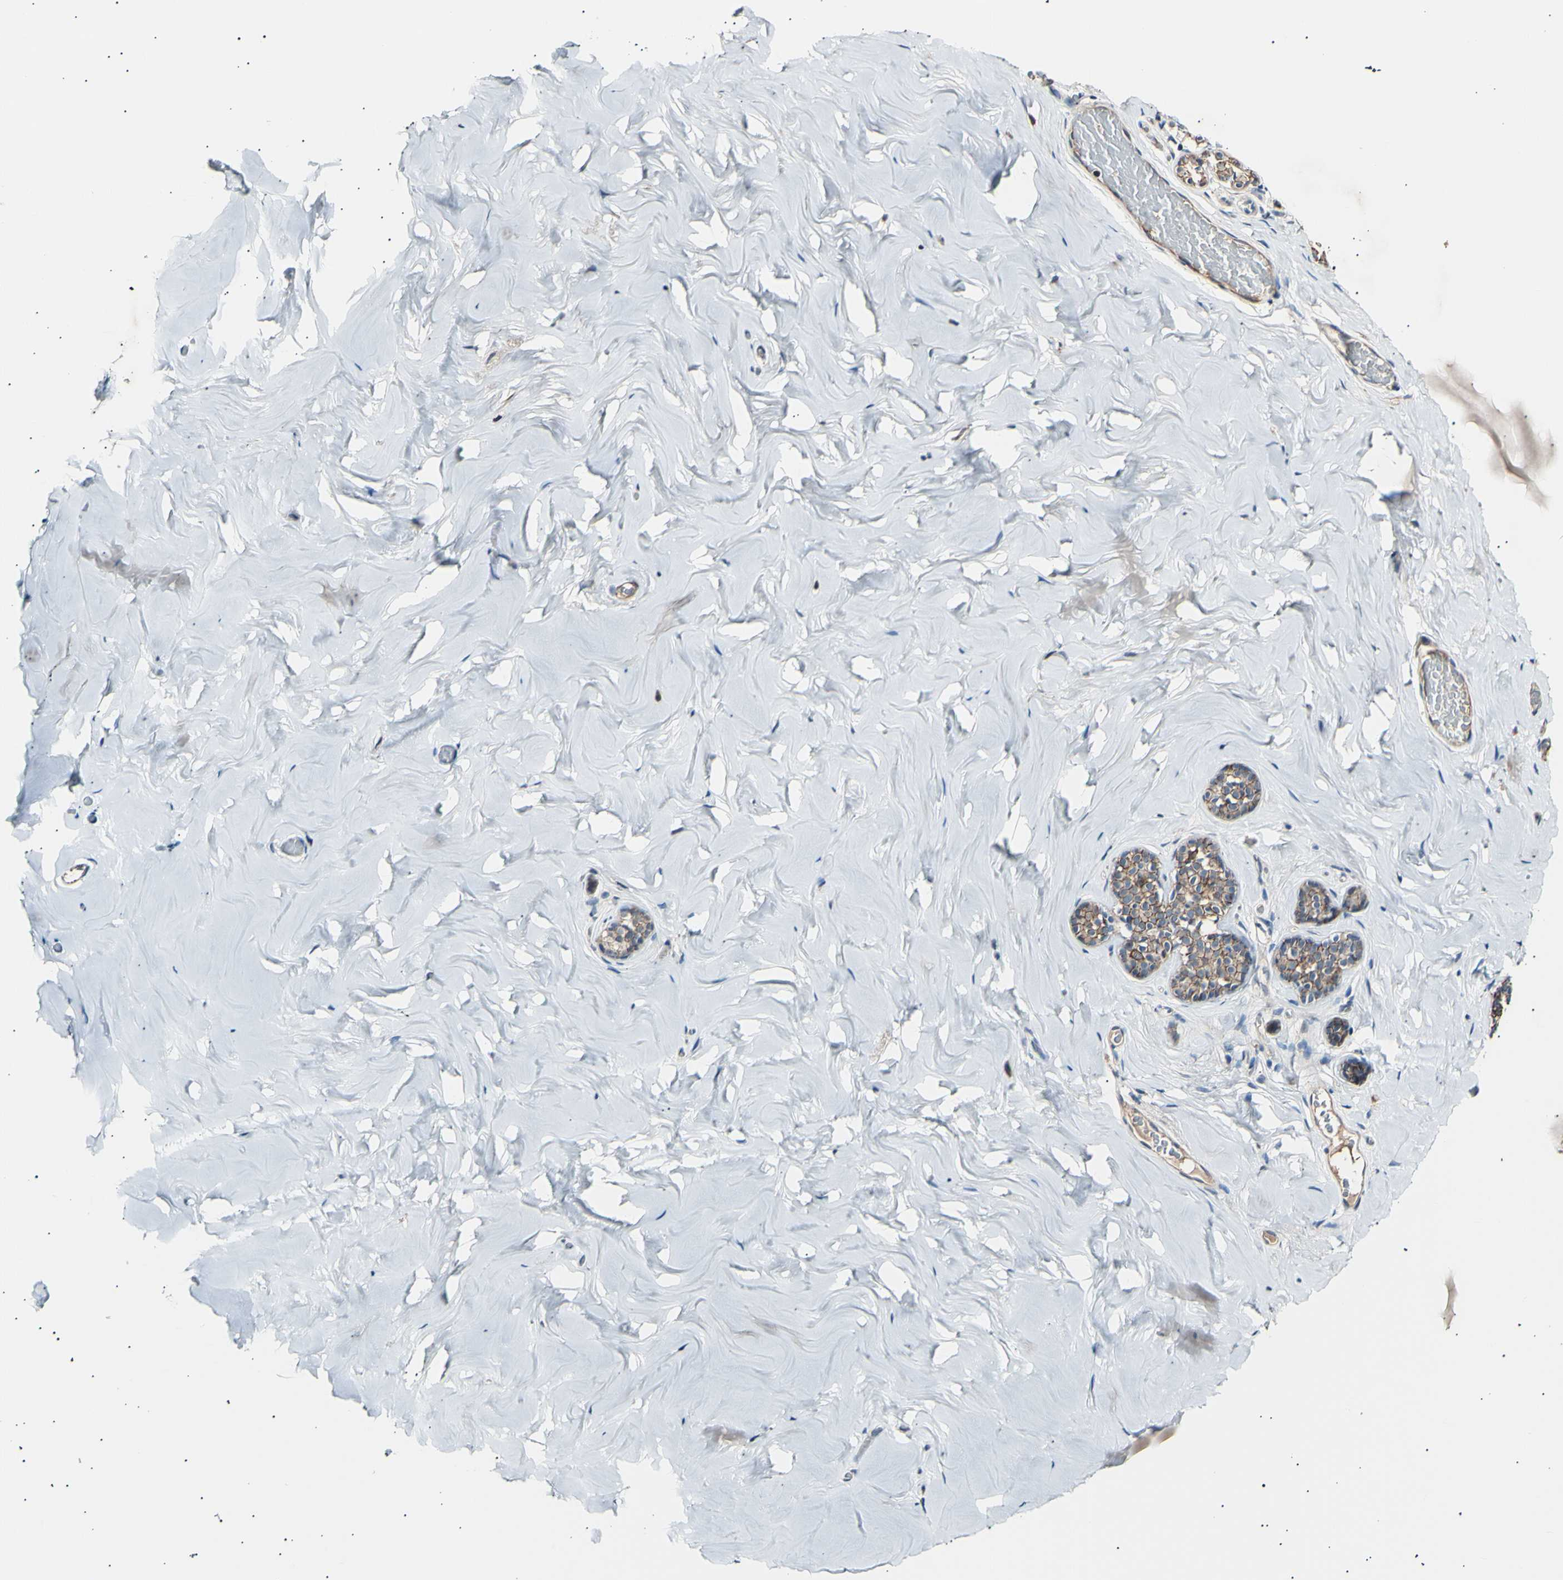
{"staining": {"intensity": "negative", "quantity": "none", "location": "none"}, "tissue": "breast", "cell_type": "Adipocytes", "image_type": "normal", "snomed": [{"axis": "morphology", "description": "Normal tissue, NOS"}, {"axis": "topography", "description": "Breast"}], "caption": "Micrograph shows no protein positivity in adipocytes of normal breast. (Immunohistochemistry, brightfield microscopy, high magnification).", "gene": "ITGA6", "patient": {"sex": "female", "age": 75}}